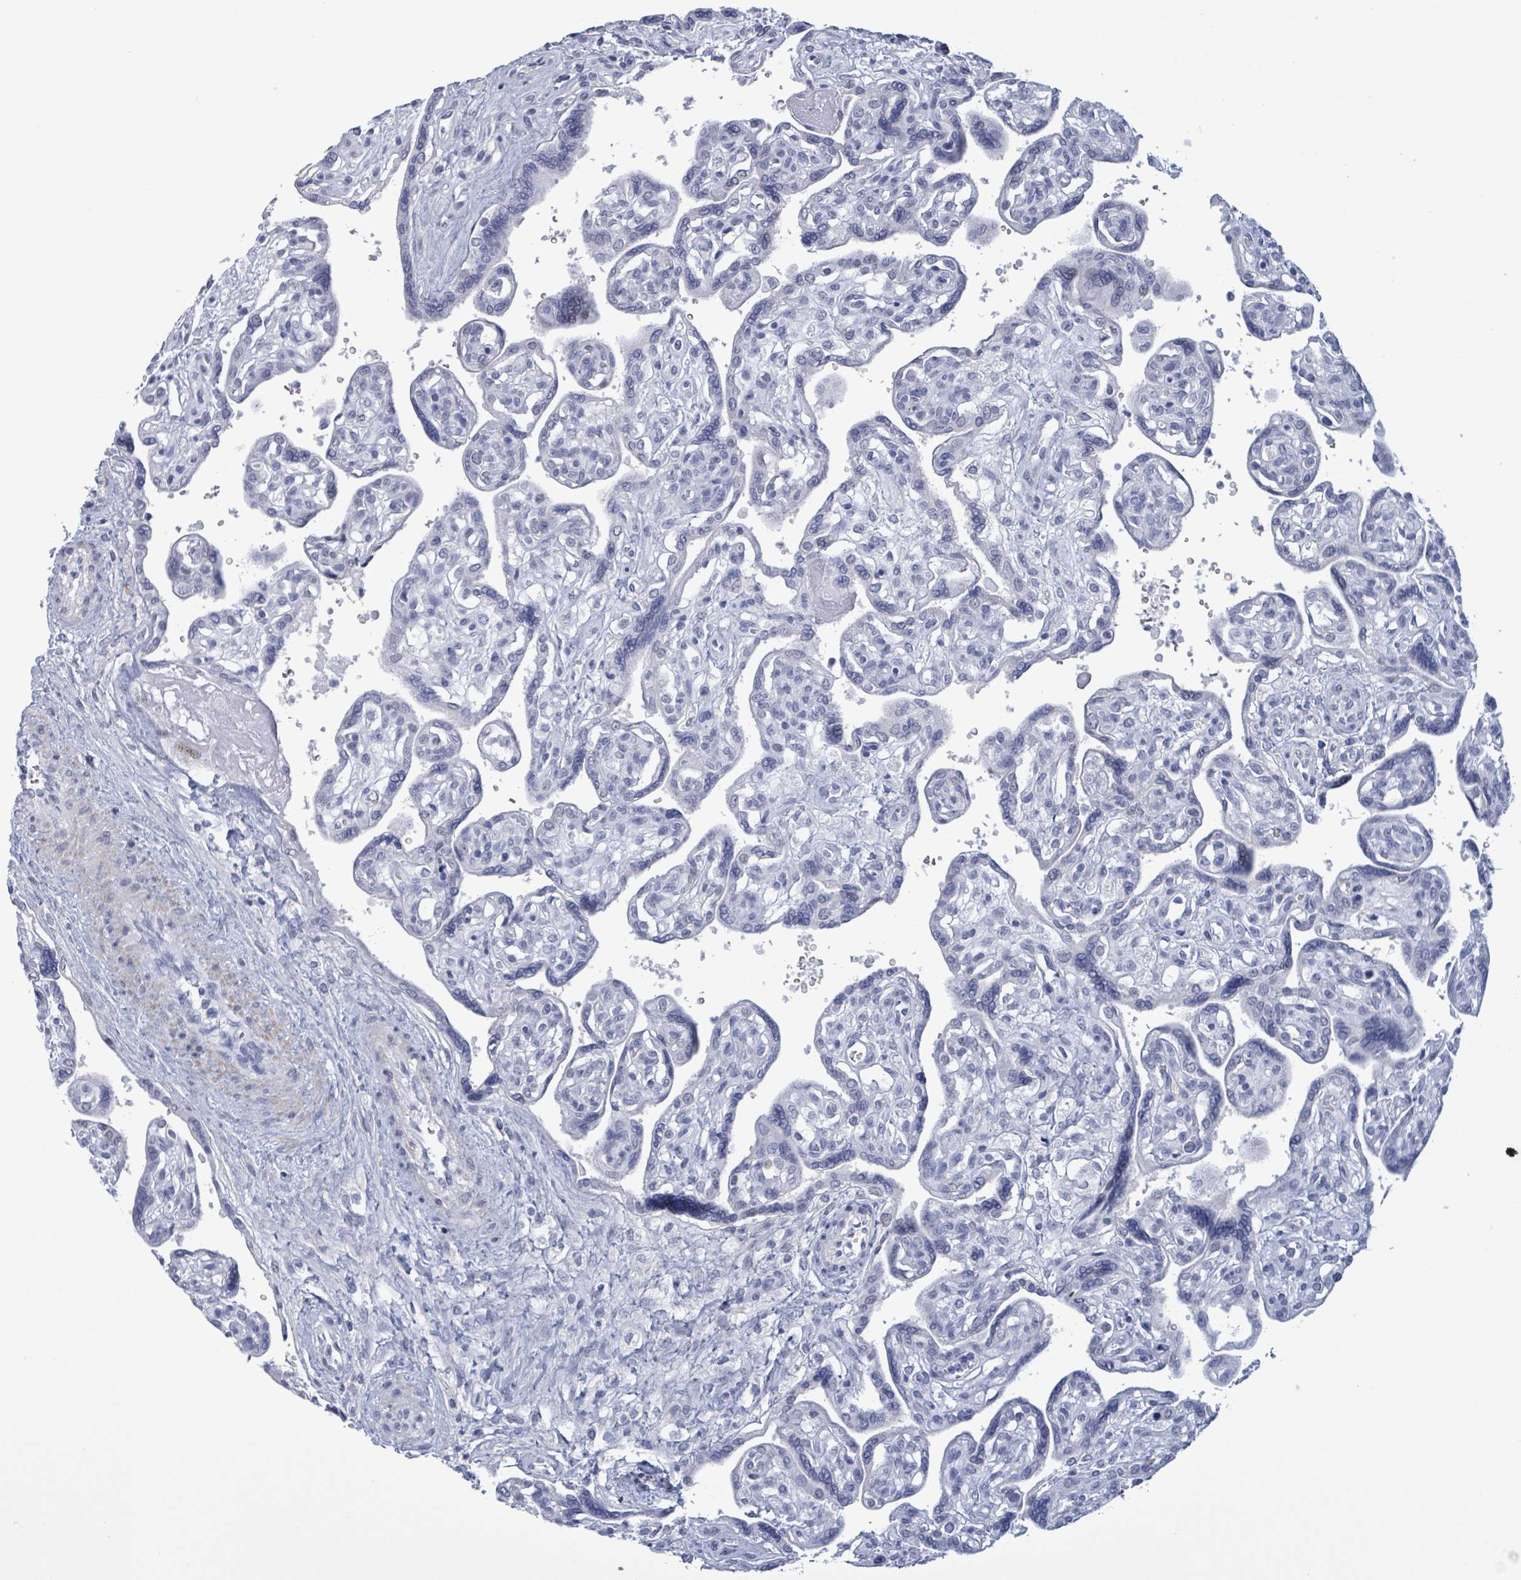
{"staining": {"intensity": "negative", "quantity": "none", "location": "none"}, "tissue": "placenta", "cell_type": "Trophoblastic cells", "image_type": "normal", "snomed": [{"axis": "morphology", "description": "Normal tissue, NOS"}, {"axis": "topography", "description": "Placenta"}], "caption": "This is a image of immunohistochemistry staining of unremarkable placenta, which shows no expression in trophoblastic cells. (Brightfield microscopy of DAB immunohistochemistry at high magnification).", "gene": "ZNF771", "patient": {"sex": "female", "age": 39}}